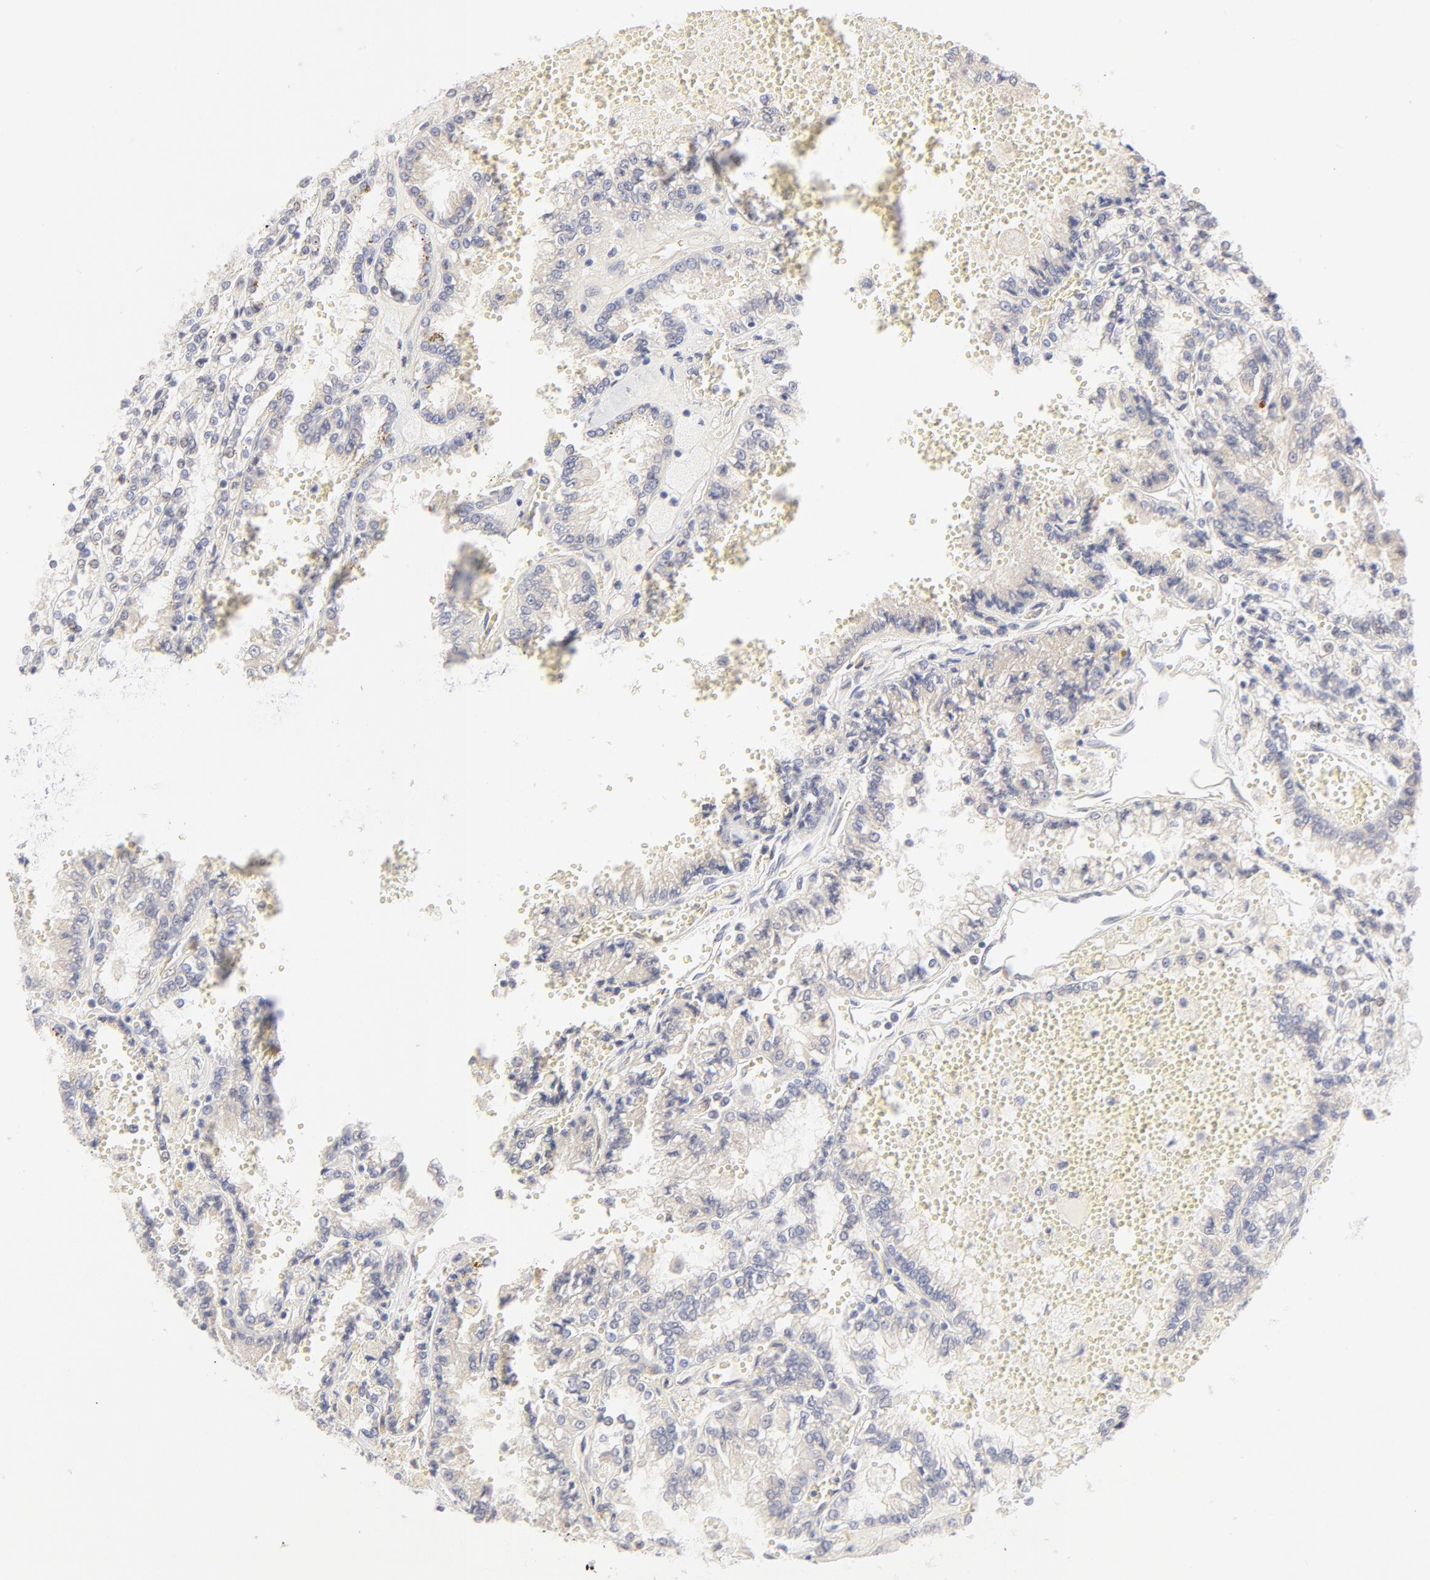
{"staining": {"intensity": "negative", "quantity": "none", "location": "none"}, "tissue": "renal cancer", "cell_type": "Tumor cells", "image_type": "cancer", "snomed": [{"axis": "morphology", "description": "Adenocarcinoma, NOS"}, {"axis": "topography", "description": "Kidney"}], "caption": "DAB immunohistochemical staining of human renal cancer reveals no significant expression in tumor cells. (Brightfield microscopy of DAB IHC at high magnification).", "gene": "NKX2-2", "patient": {"sex": "female", "age": 56}}